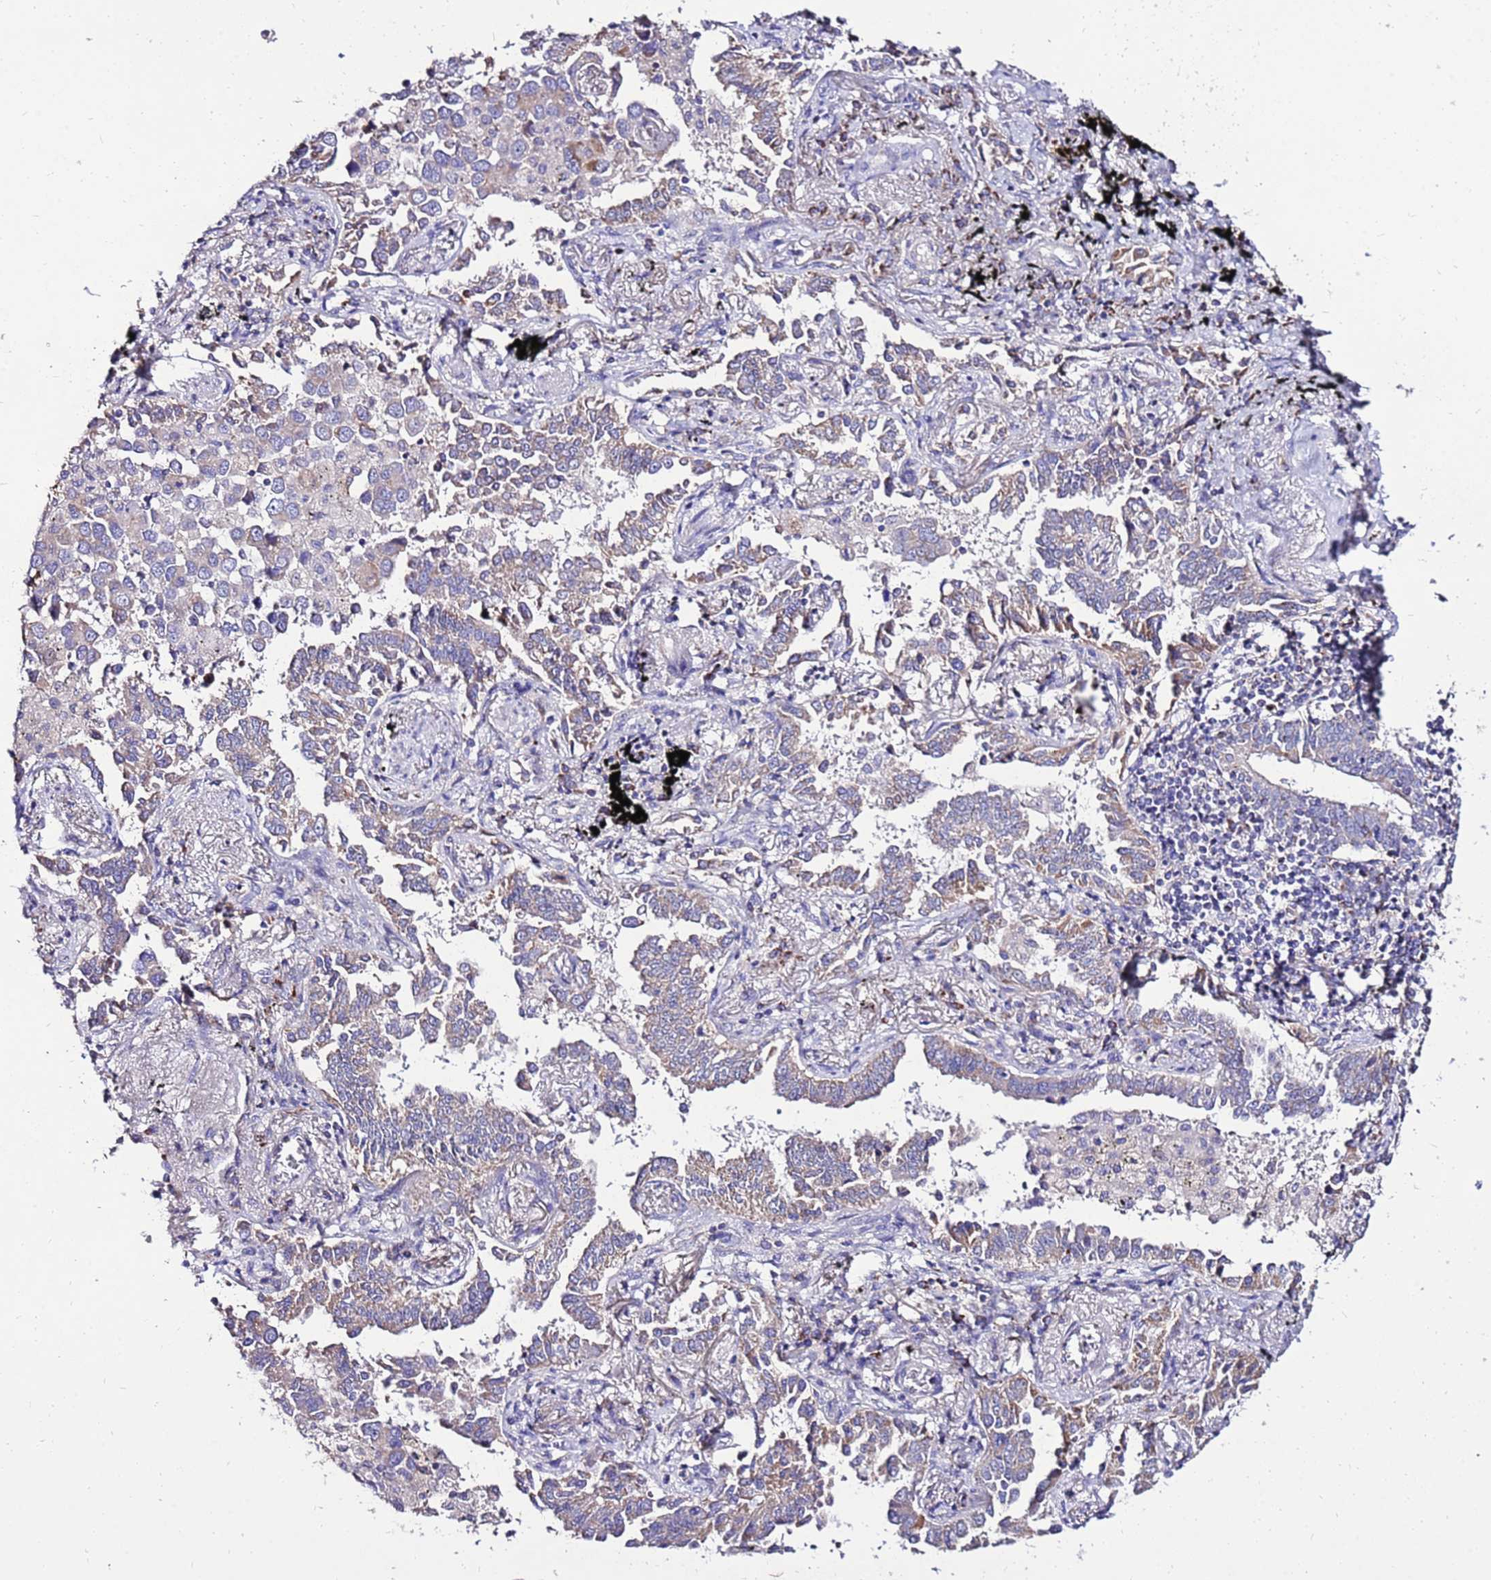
{"staining": {"intensity": "moderate", "quantity": "25%-75%", "location": "cytoplasmic/membranous"}, "tissue": "lung cancer", "cell_type": "Tumor cells", "image_type": "cancer", "snomed": [{"axis": "morphology", "description": "Adenocarcinoma, NOS"}, {"axis": "topography", "description": "Lung"}], "caption": "Immunohistochemical staining of lung adenocarcinoma reveals medium levels of moderate cytoplasmic/membranous protein staining in approximately 25%-75% of tumor cells.", "gene": "TMEM106C", "patient": {"sex": "male", "age": 67}}